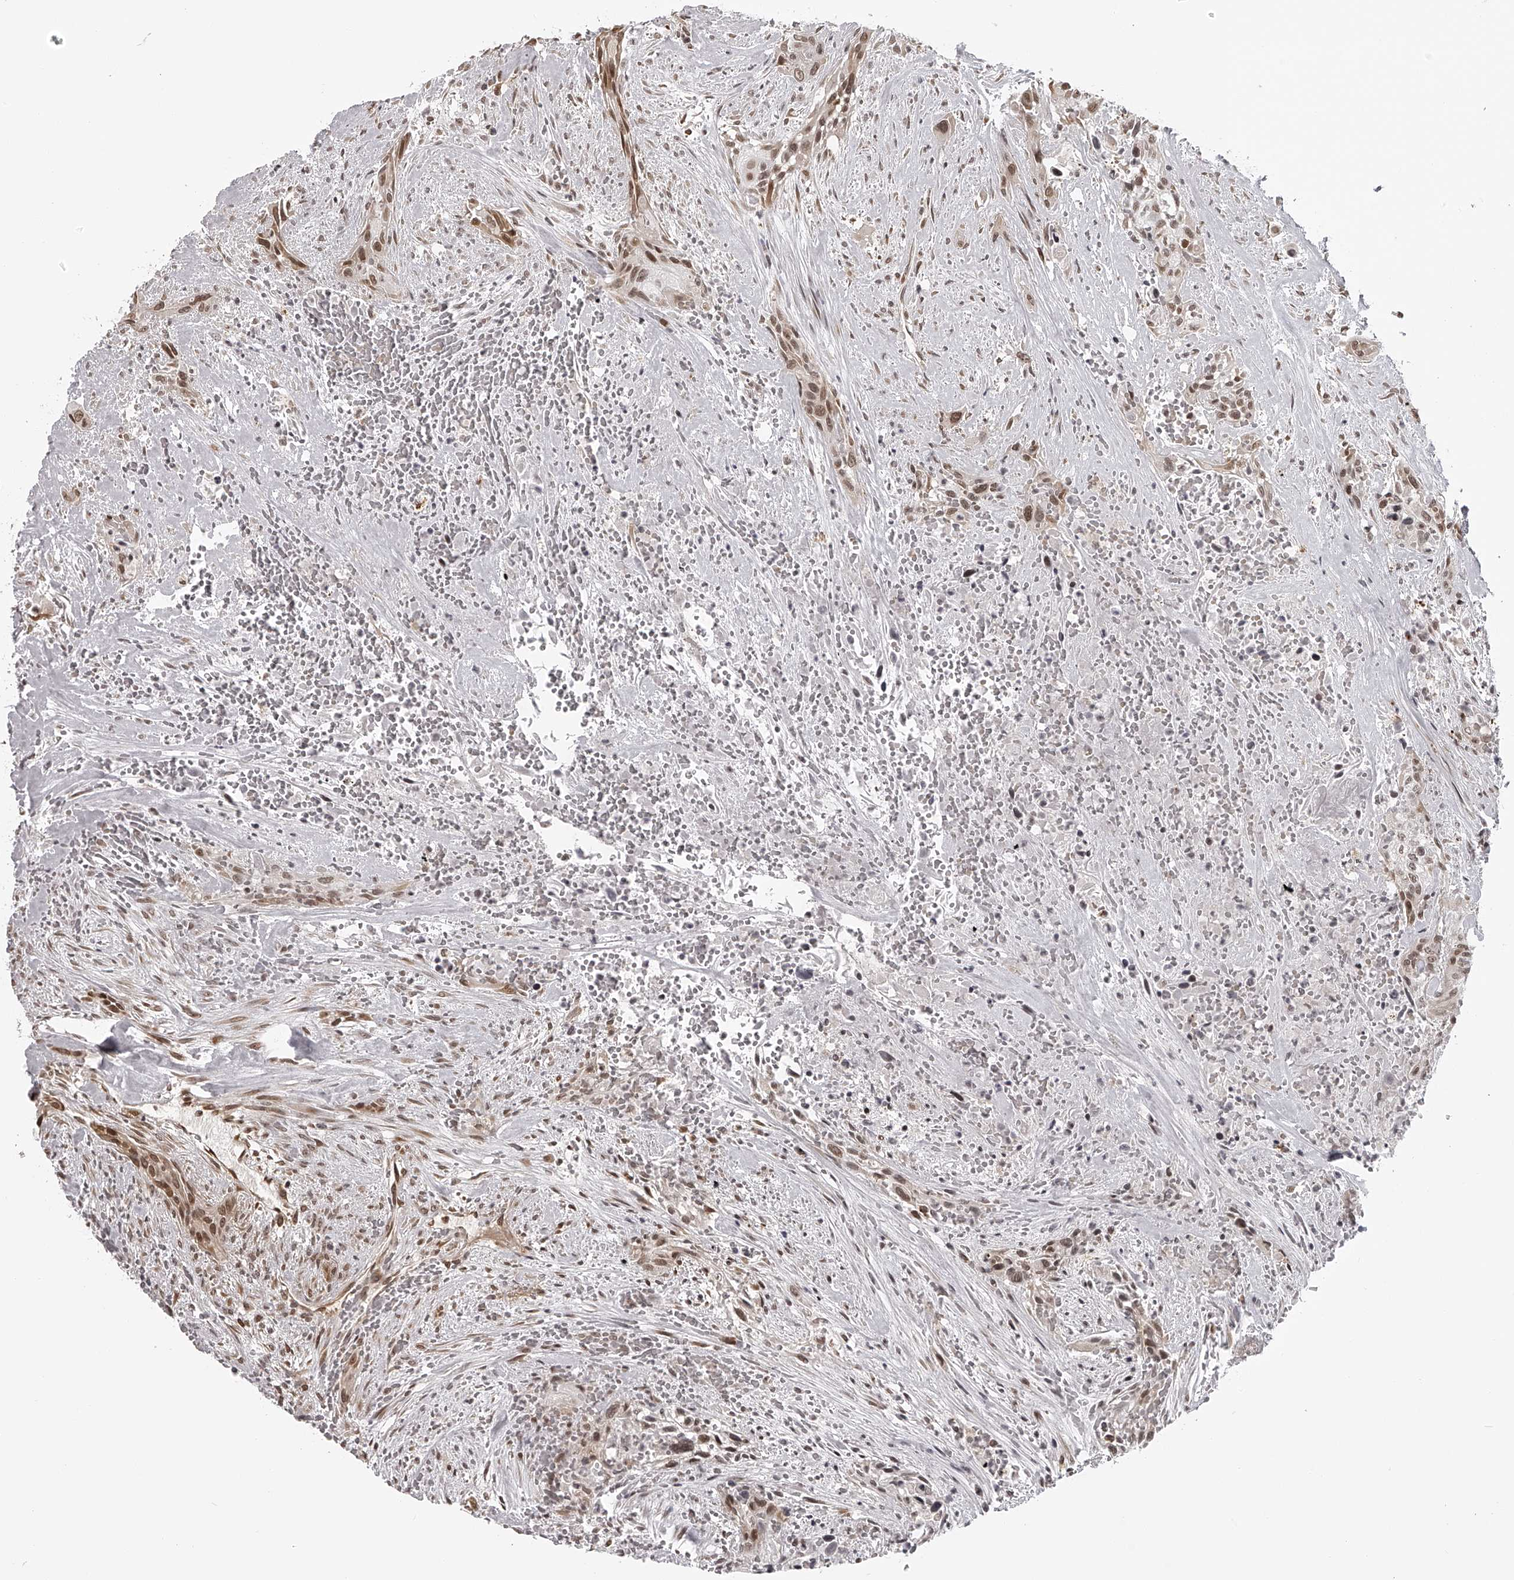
{"staining": {"intensity": "moderate", "quantity": ">75%", "location": "cytoplasmic/membranous,nuclear"}, "tissue": "urothelial cancer", "cell_type": "Tumor cells", "image_type": "cancer", "snomed": [{"axis": "morphology", "description": "Urothelial carcinoma, High grade"}, {"axis": "topography", "description": "Urinary bladder"}], "caption": "Human urothelial cancer stained for a protein (brown) displays moderate cytoplasmic/membranous and nuclear positive expression in approximately >75% of tumor cells.", "gene": "ODF2L", "patient": {"sex": "male", "age": 35}}